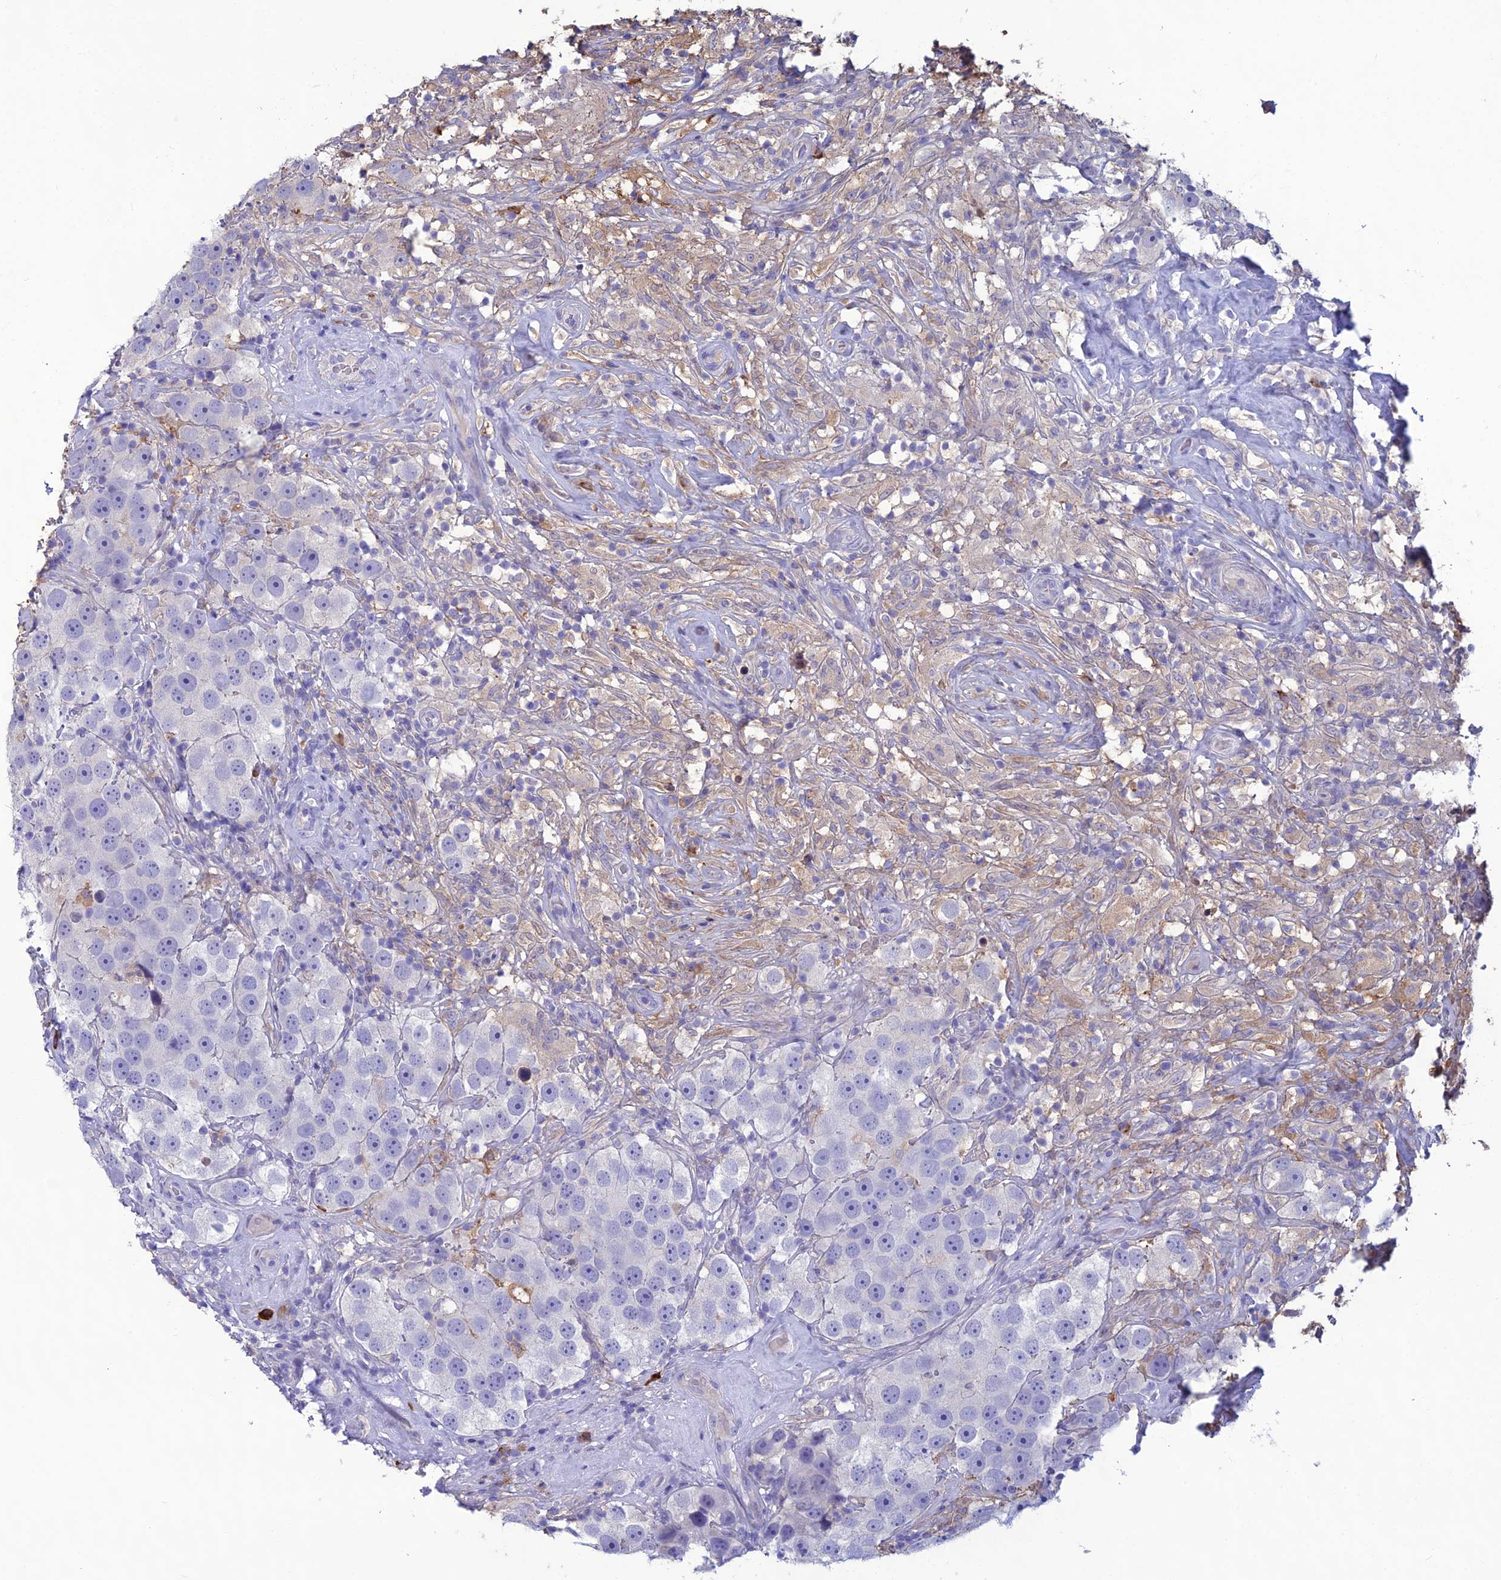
{"staining": {"intensity": "negative", "quantity": "none", "location": "none"}, "tissue": "testis cancer", "cell_type": "Tumor cells", "image_type": "cancer", "snomed": [{"axis": "morphology", "description": "Seminoma, NOS"}, {"axis": "topography", "description": "Testis"}], "caption": "Testis cancer (seminoma) stained for a protein using immunohistochemistry reveals no positivity tumor cells.", "gene": "CRB2", "patient": {"sex": "male", "age": 49}}